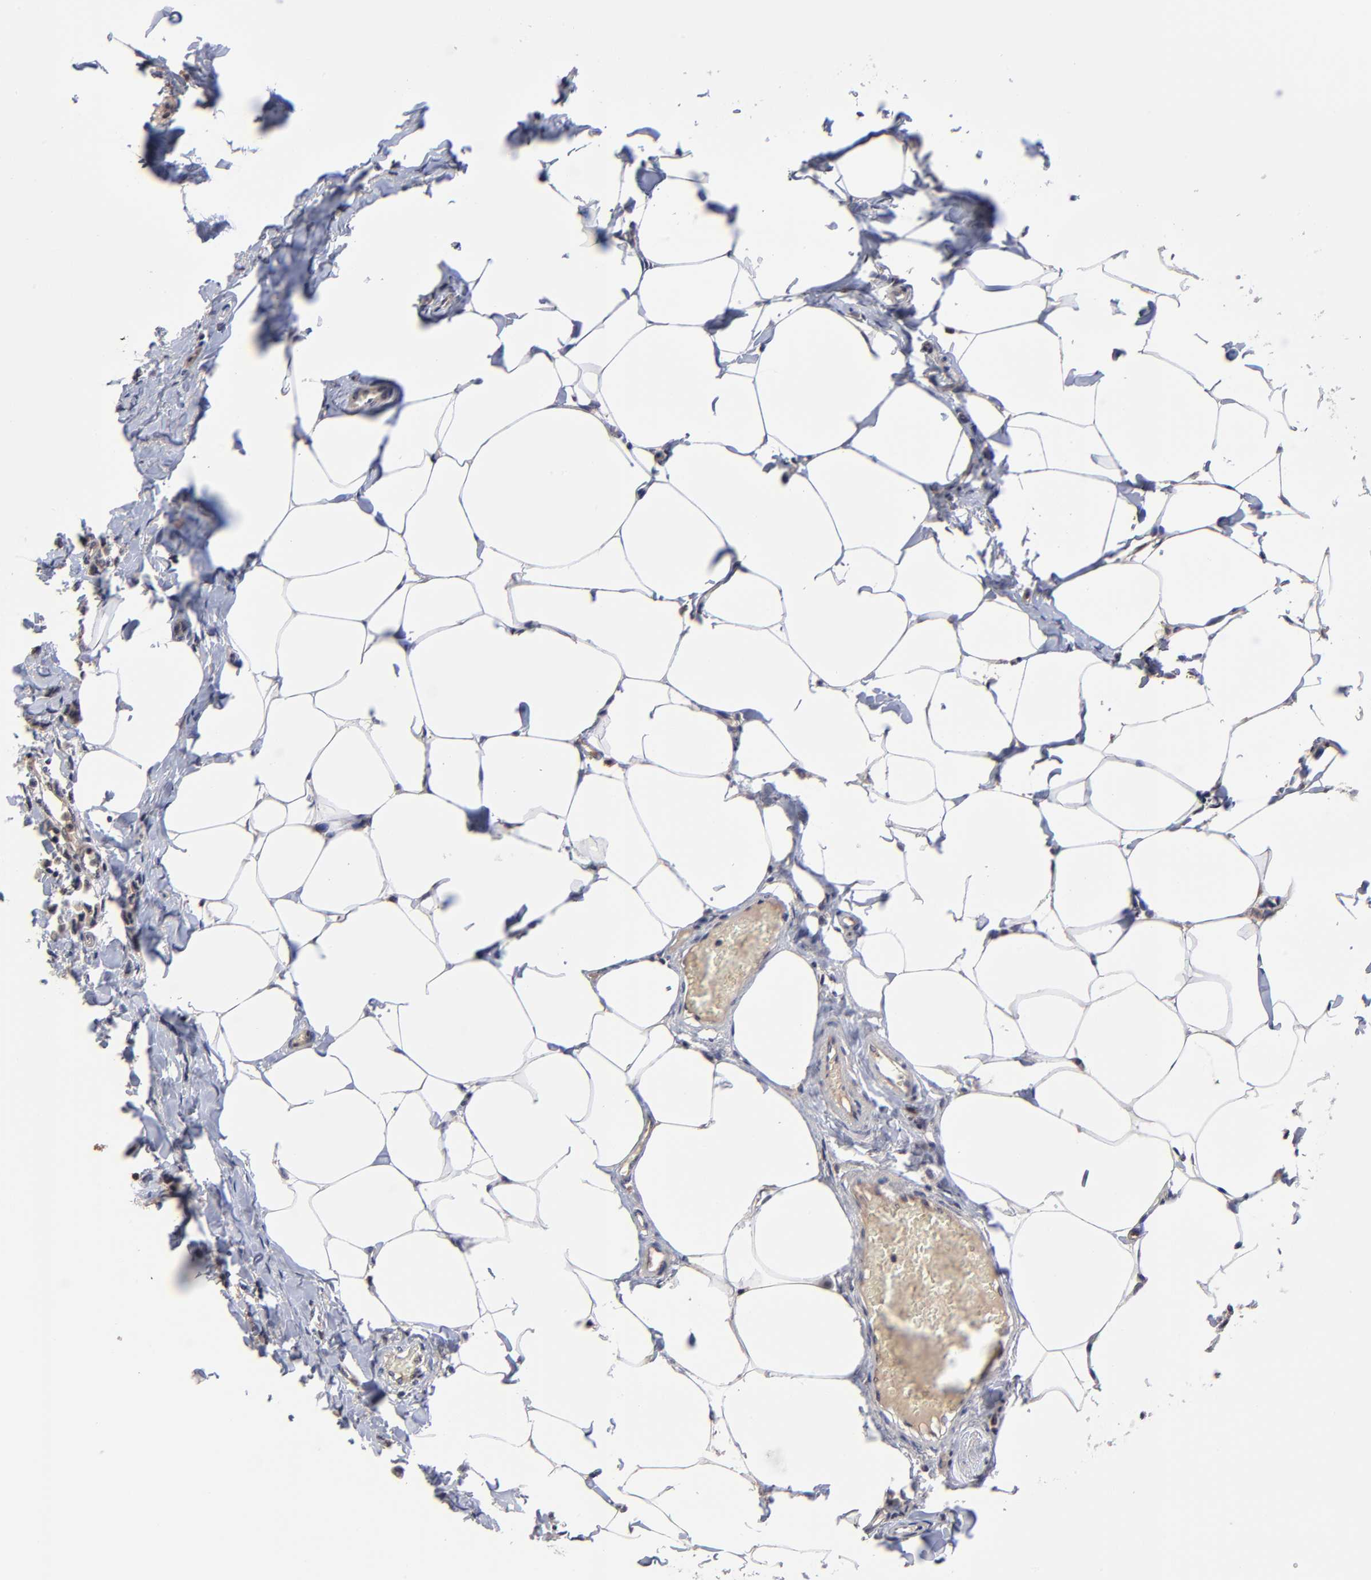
{"staining": {"intensity": "weak", "quantity": "25%-75%", "location": "cytoplasmic/membranous"}, "tissue": "breast cancer", "cell_type": "Tumor cells", "image_type": "cancer", "snomed": [{"axis": "morphology", "description": "Lobular carcinoma"}, {"axis": "topography", "description": "Breast"}], "caption": "Immunohistochemical staining of human breast cancer demonstrates weak cytoplasmic/membranous protein expression in about 25%-75% of tumor cells.", "gene": "UBE2L6", "patient": {"sex": "female", "age": 51}}